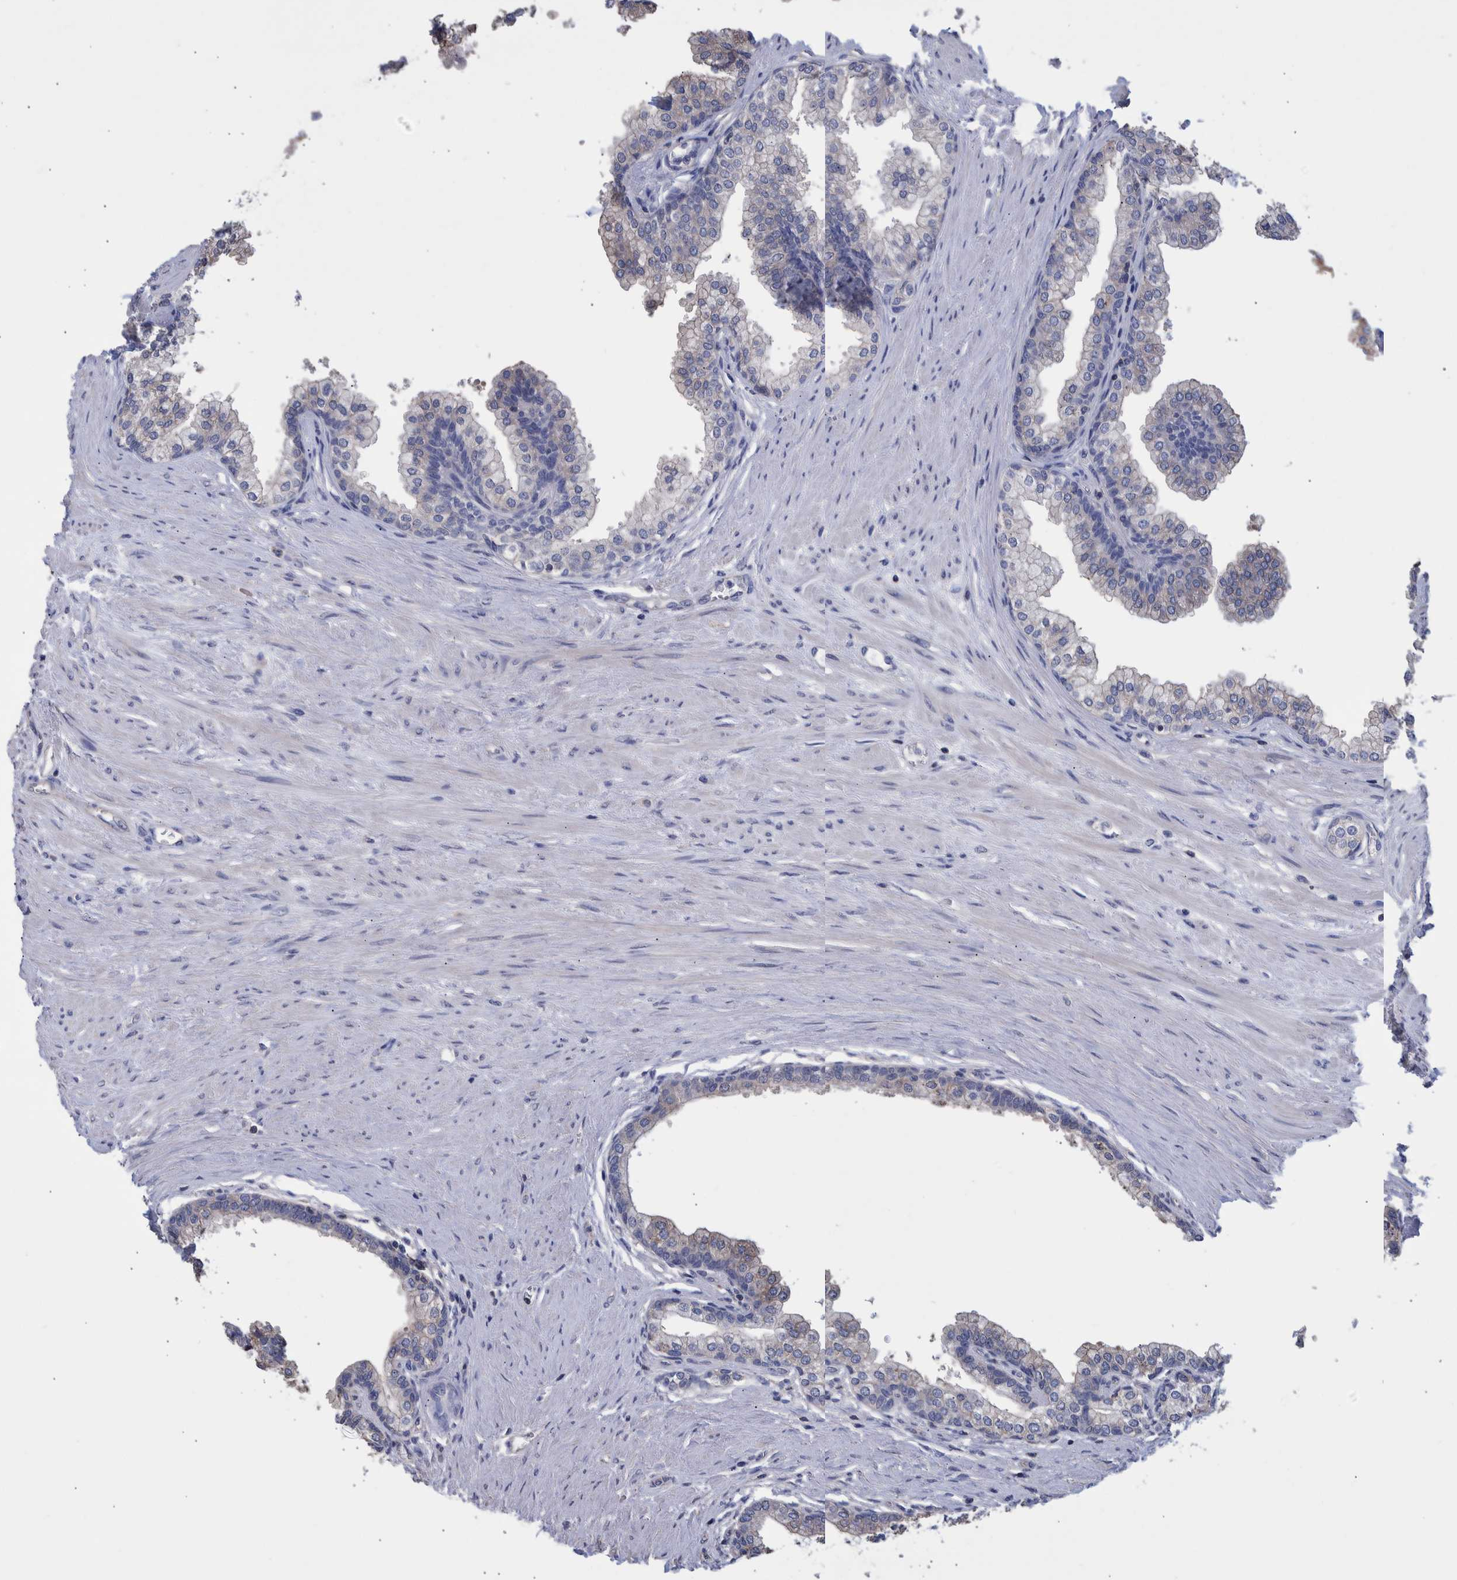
{"staining": {"intensity": "weak", "quantity": "<25%", "location": "cytoplasmic/membranous"}, "tissue": "prostate", "cell_type": "Glandular cells", "image_type": "normal", "snomed": [{"axis": "morphology", "description": "Normal tissue, NOS"}, {"axis": "morphology", "description": "Urothelial carcinoma, Low grade"}, {"axis": "topography", "description": "Urinary bladder"}, {"axis": "topography", "description": "Prostate"}], "caption": "Human prostate stained for a protein using immunohistochemistry demonstrates no positivity in glandular cells.", "gene": "PPP3CC", "patient": {"sex": "male", "age": 60}}